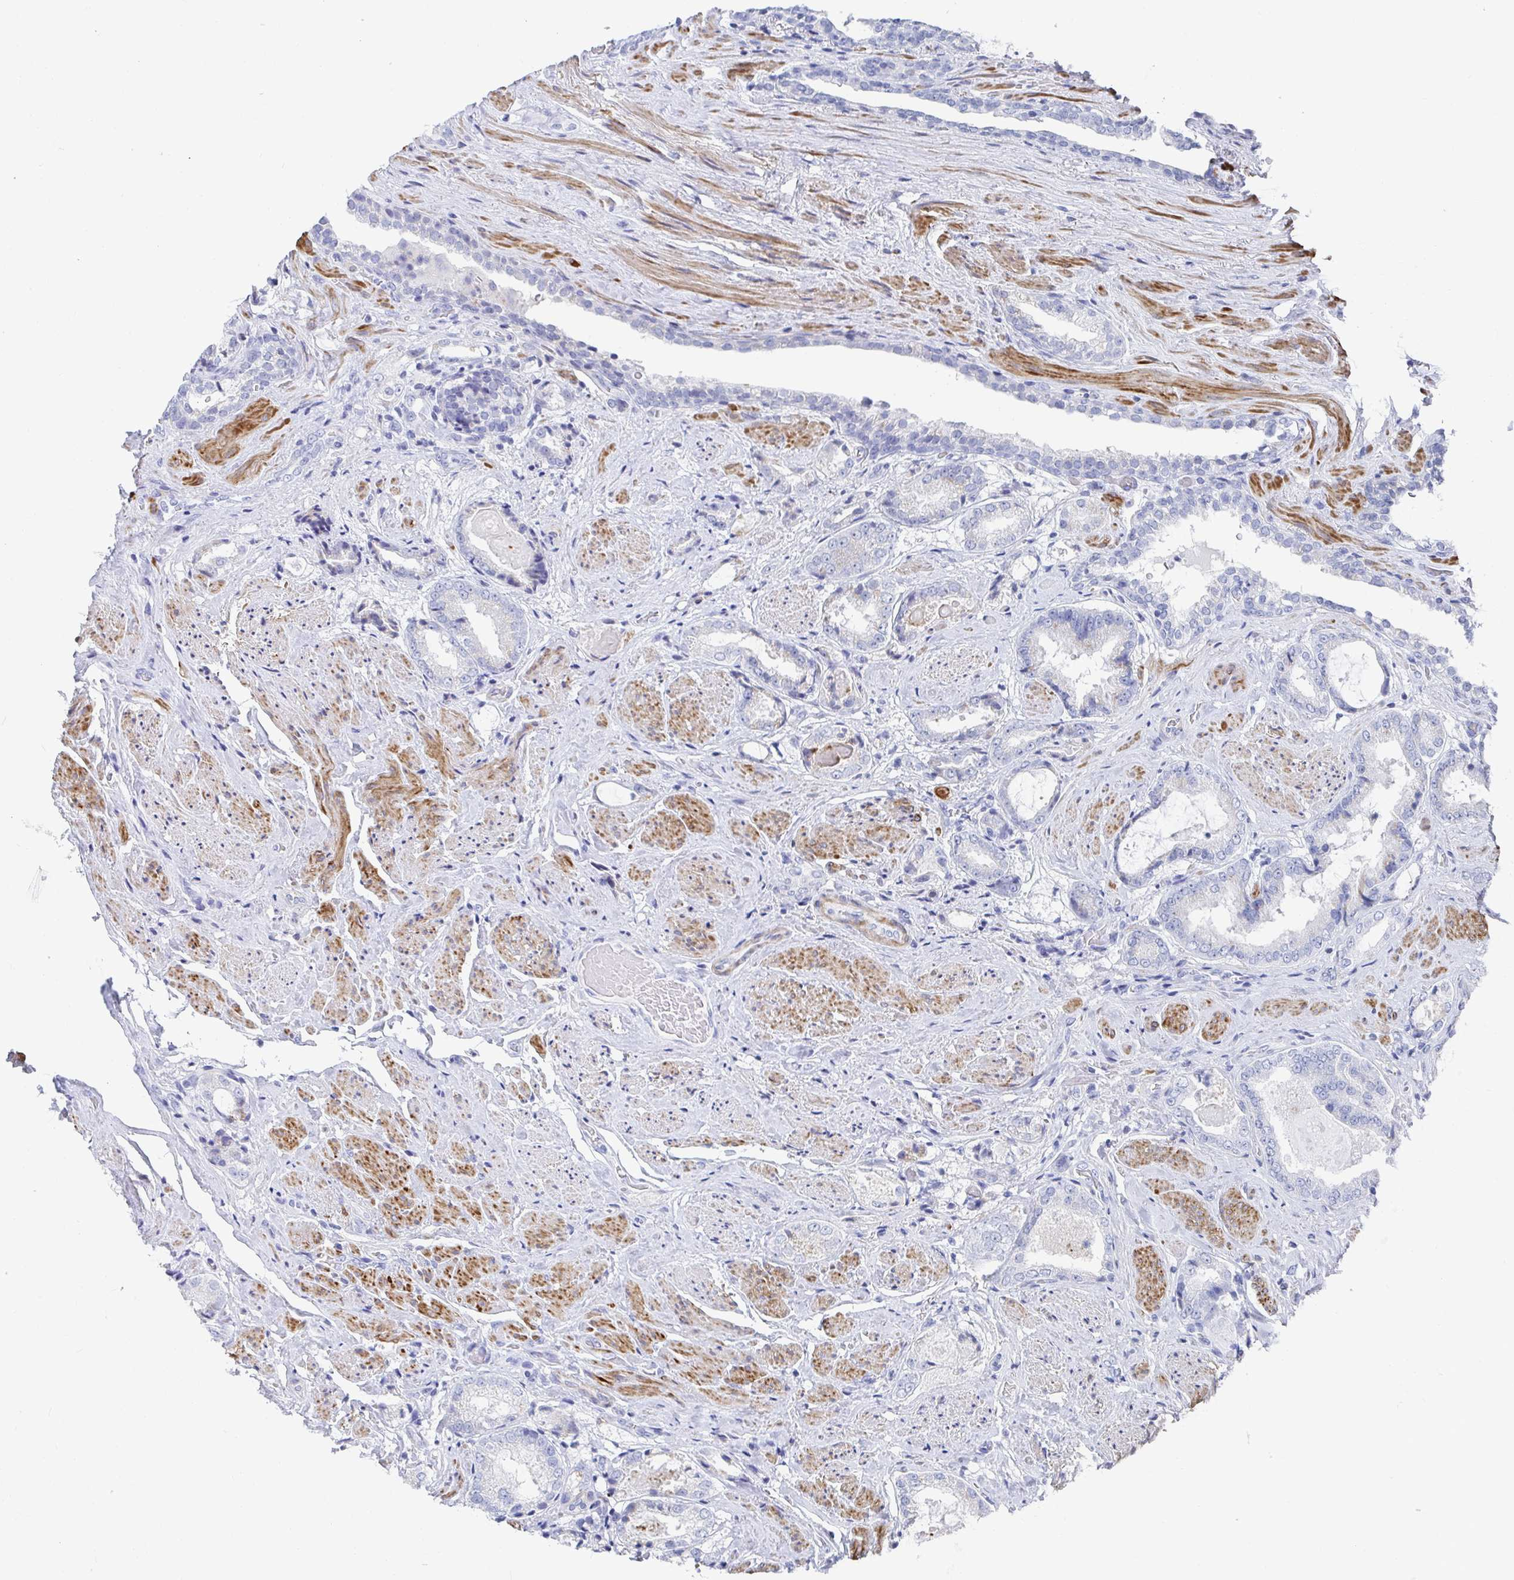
{"staining": {"intensity": "negative", "quantity": "none", "location": "none"}, "tissue": "prostate cancer", "cell_type": "Tumor cells", "image_type": "cancer", "snomed": [{"axis": "morphology", "description": "Adenocarcinoma, High grade"}, {"axis": "topography", "description": "Prostate"}], "caption": "The immunohistochemistry (IHC) image has no significant staining in tumor cells of prostate cancer (adenocarcinoma (high-grade)) tissue.", "gene": "ZFP82", "patient": {"sex": "male", "age": 65}}